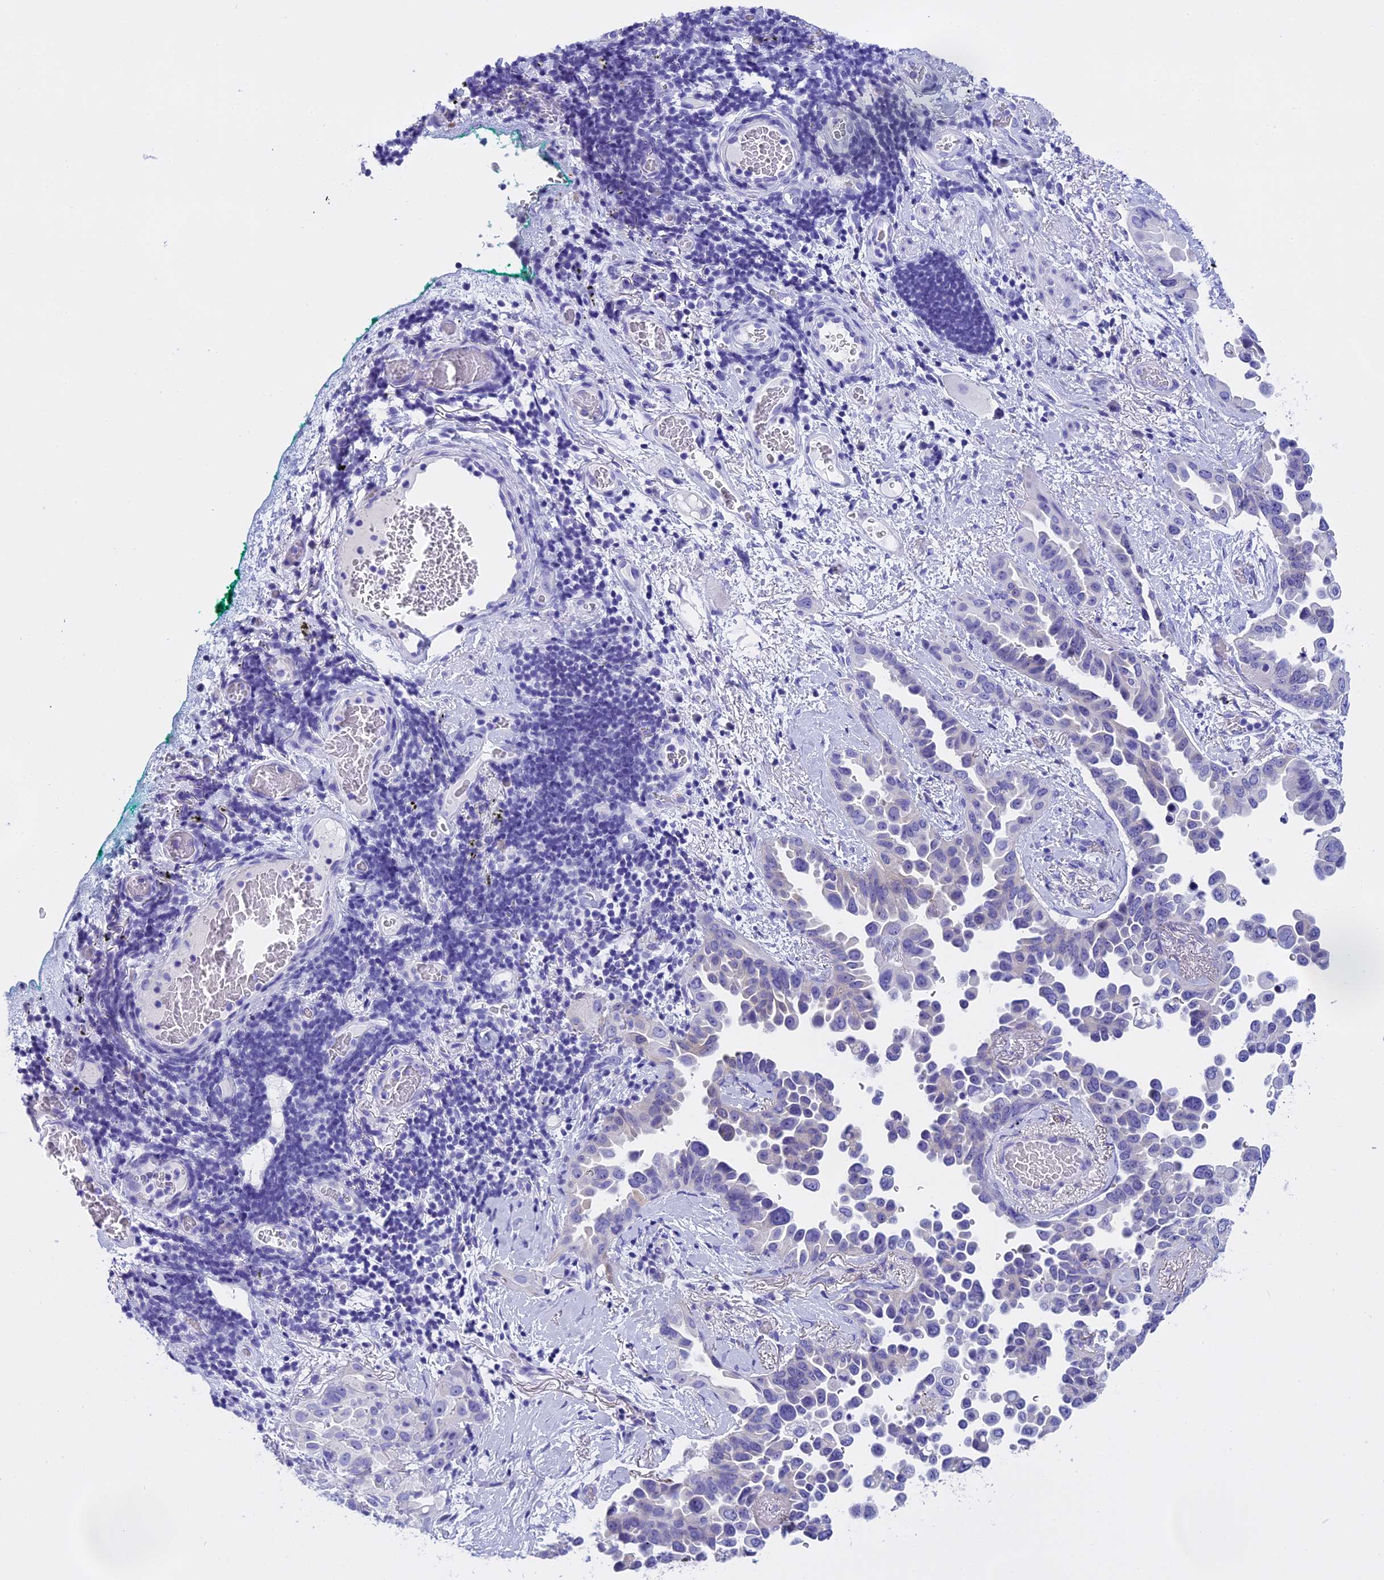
{"staining": {"intensity": "negative", "quantity": "none", "location": "none"}, "tissue": "lung cancer", "cell_type": "Tumor cells", "image_type": "cancer", "snomed": [{"axis": "morphology", "description": "Adenocarcinoma, NOS"}, {"axis": "topography", "description": "Lung"}], "caption": "The histopathology image displays no staining of tumor cells in lung adenocarcinoma.", "gene": "KCTD14", "patient": {"sex": "female", "age": 67}}